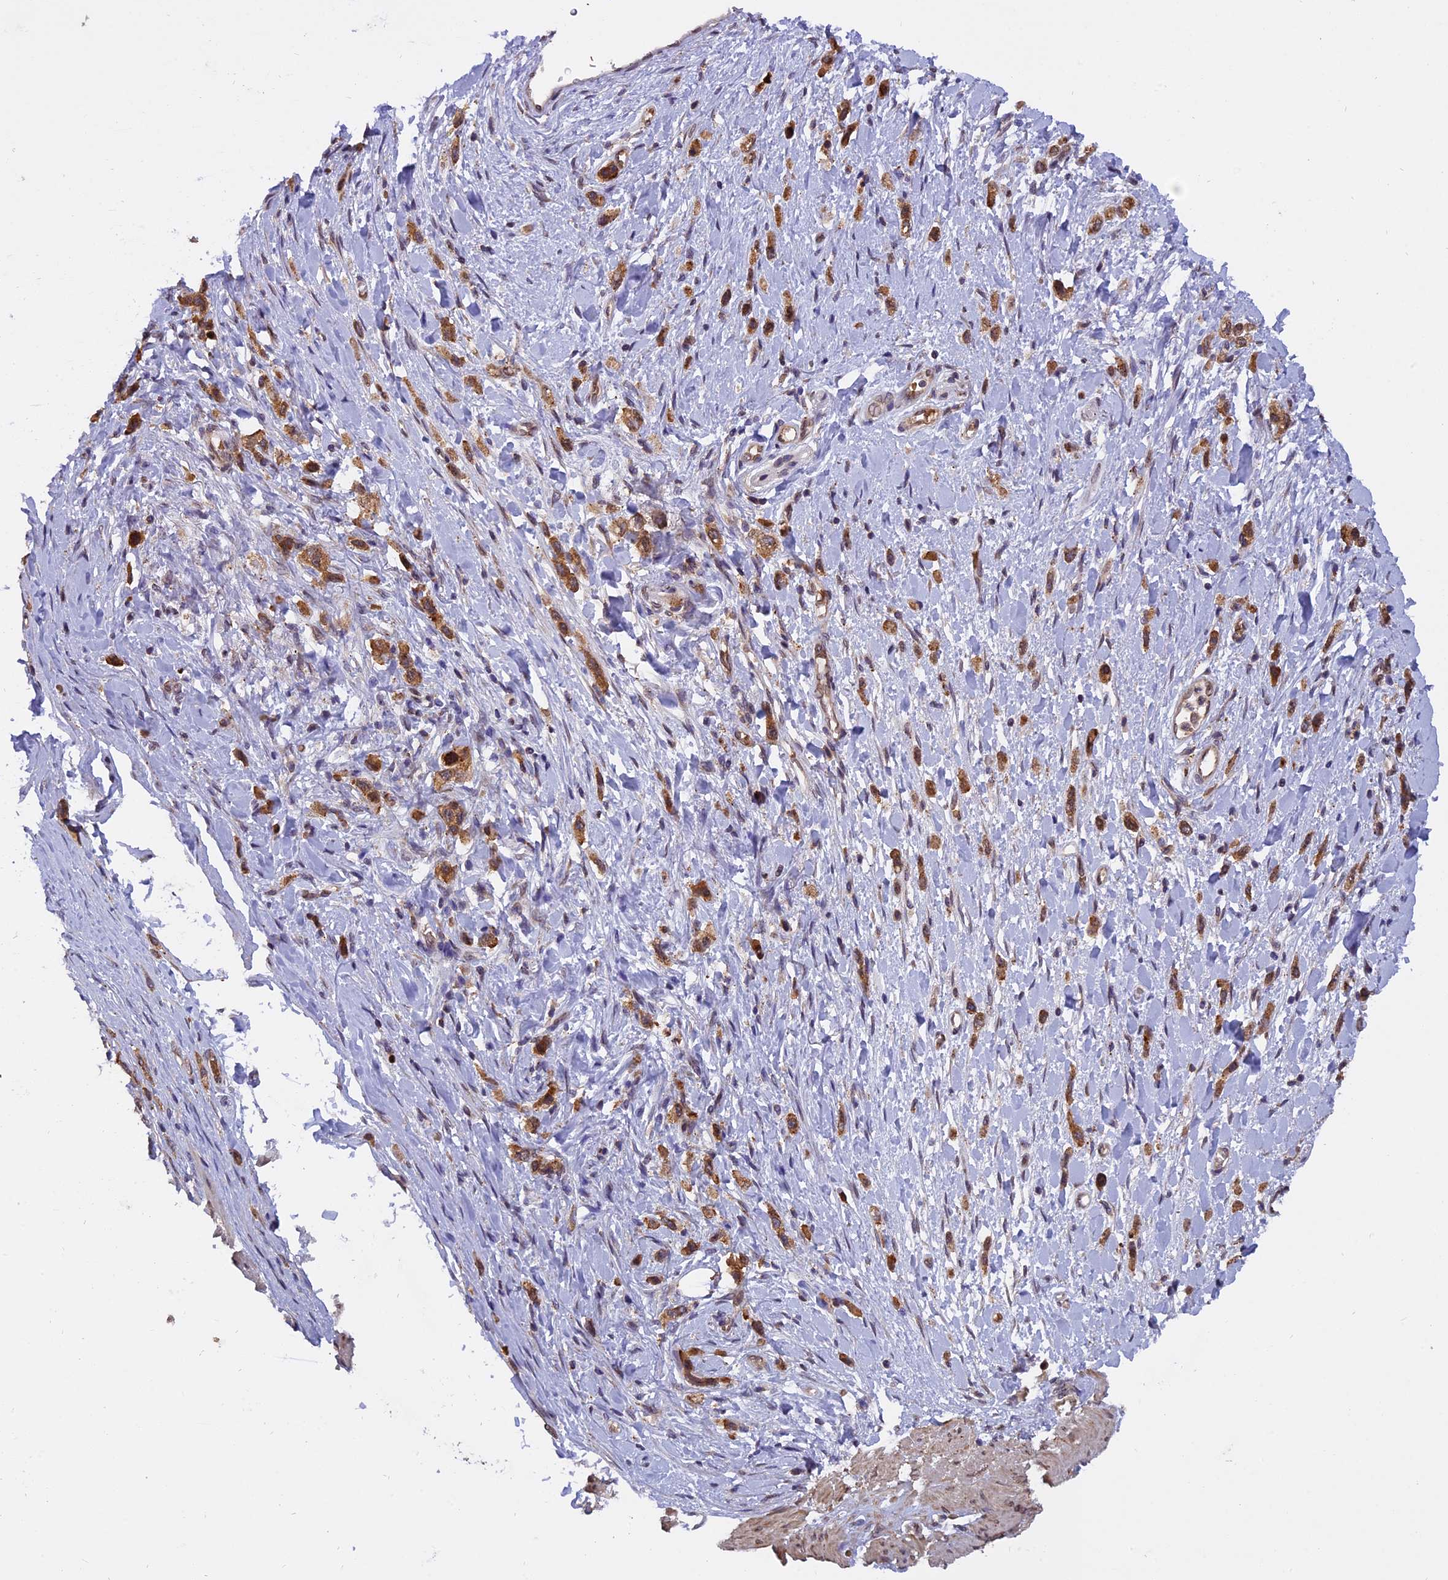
{"staining": {"intensity": "moderate", "quantity": ">75%", "location": "cytoplasmic/membranous"}, "tissue": "stomach cancer", "cell_type": "Tumor cells", "image_type": "cancer", "snomed": [{"axis": "morphology", "description": "Adenocarcinoma, NOS"}, {"axis": "topography", "description": "Stomach"}], "caption": "Moderate cytoplasmic/membranous staining is appreciated in approximately >75% of tumor cells in adenocarcinoma (stomach).", "gene": "CHMP2A", "patient": {"sex": "female", "age": 65}}